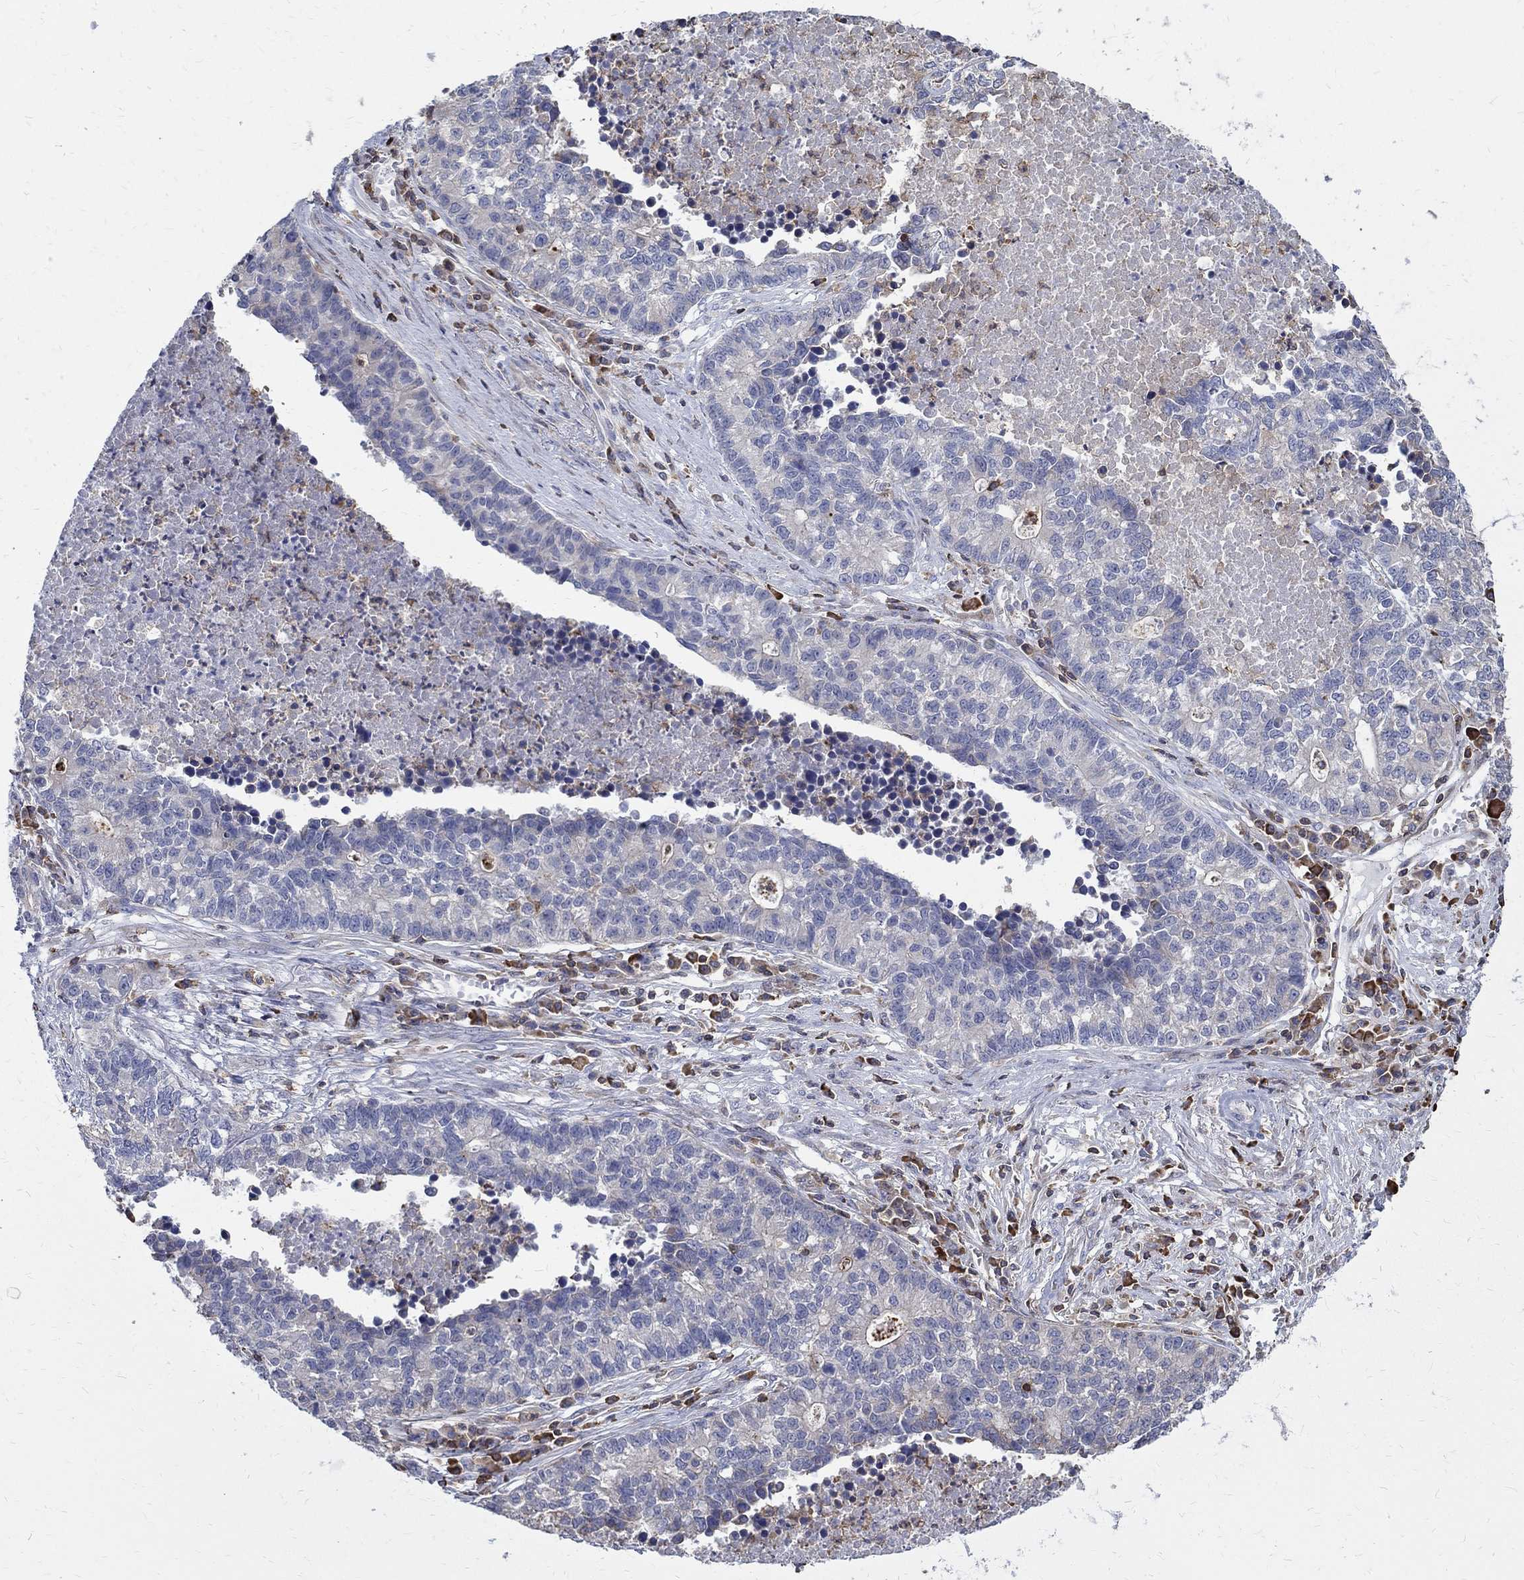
{"staining": {"intensity": "negative", "quantity": "none", "location": "none"}, "tissue": "lung cancer", "cell_type": "Tumor cells", "image_type": "cancer", "snomed": [{"axis": "morphology", "description": "Adenocarcinoma, NOS"}, {"axis": "topography", "description": "Lung"}], "caption": "Immunohistochemistry (IHC) photomicrograph of neoplastic tissue: lung adenocarcinoma stained with DAB (3,3'-diaminobenzidine) demonstrates no significant protein expression in tumor cells.", "gene": "AGAP2", "patient": {"sex": "male", "age": 57}}